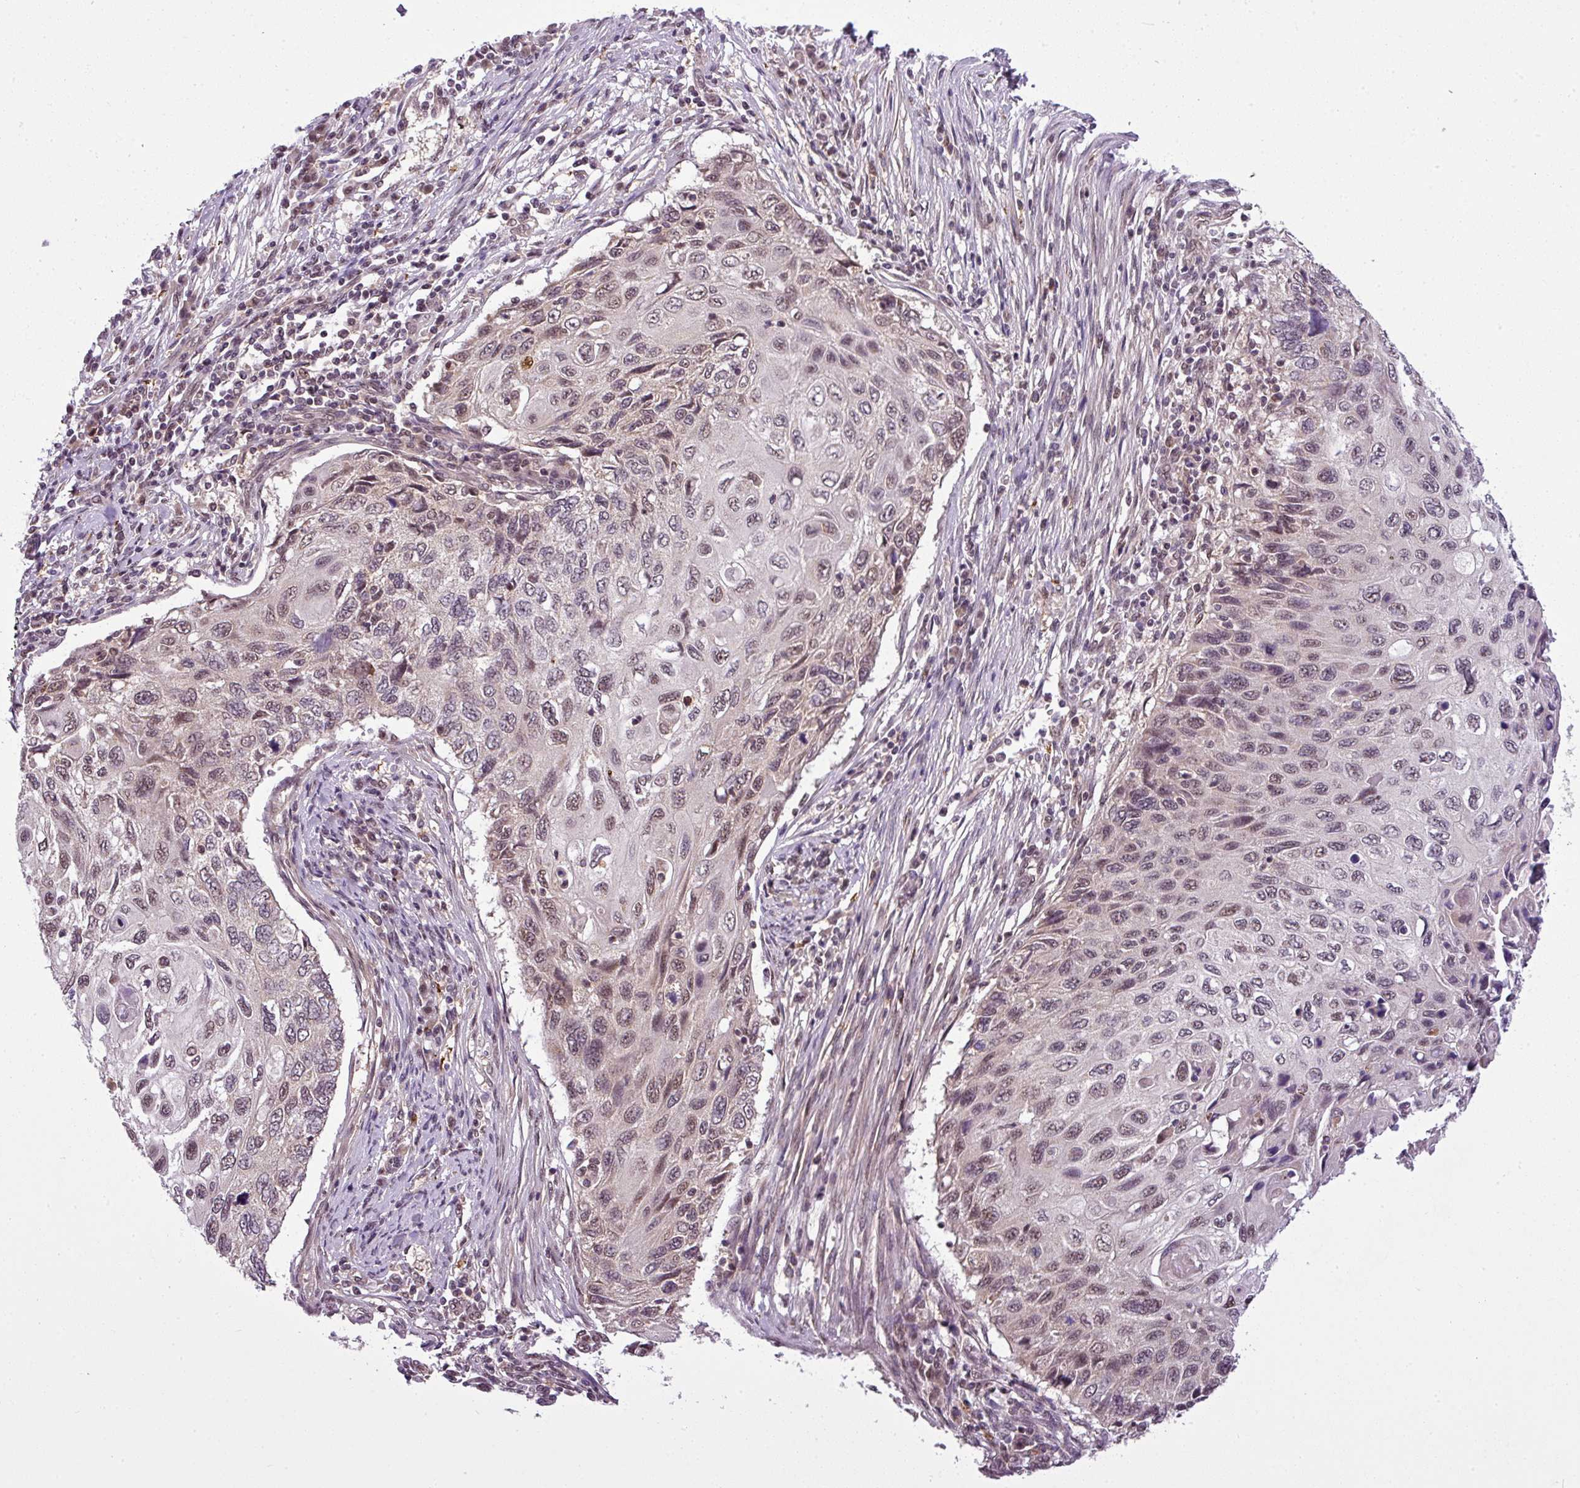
{"staining": {"intensity": "weak", "quantity": ">75%", "location": "nuclear"}, "tissue": "cervical cancer", "cell_type": "Tumor cells", "image_type": "cancer", "snomed": [{"axis": "morphology", "description": "Squamous cell carcinoma, NOS"}, {"axis": "topography", "description": "Cervix"}], "caption": "Human cervical cancer (squamous cell carcinoma) stained for a protein (brown) shows weak nuclear positive positivity in about >75% of tumor cells.", "gene": "MFHAS1", "patient": {"sex": "female", "age": 70}}